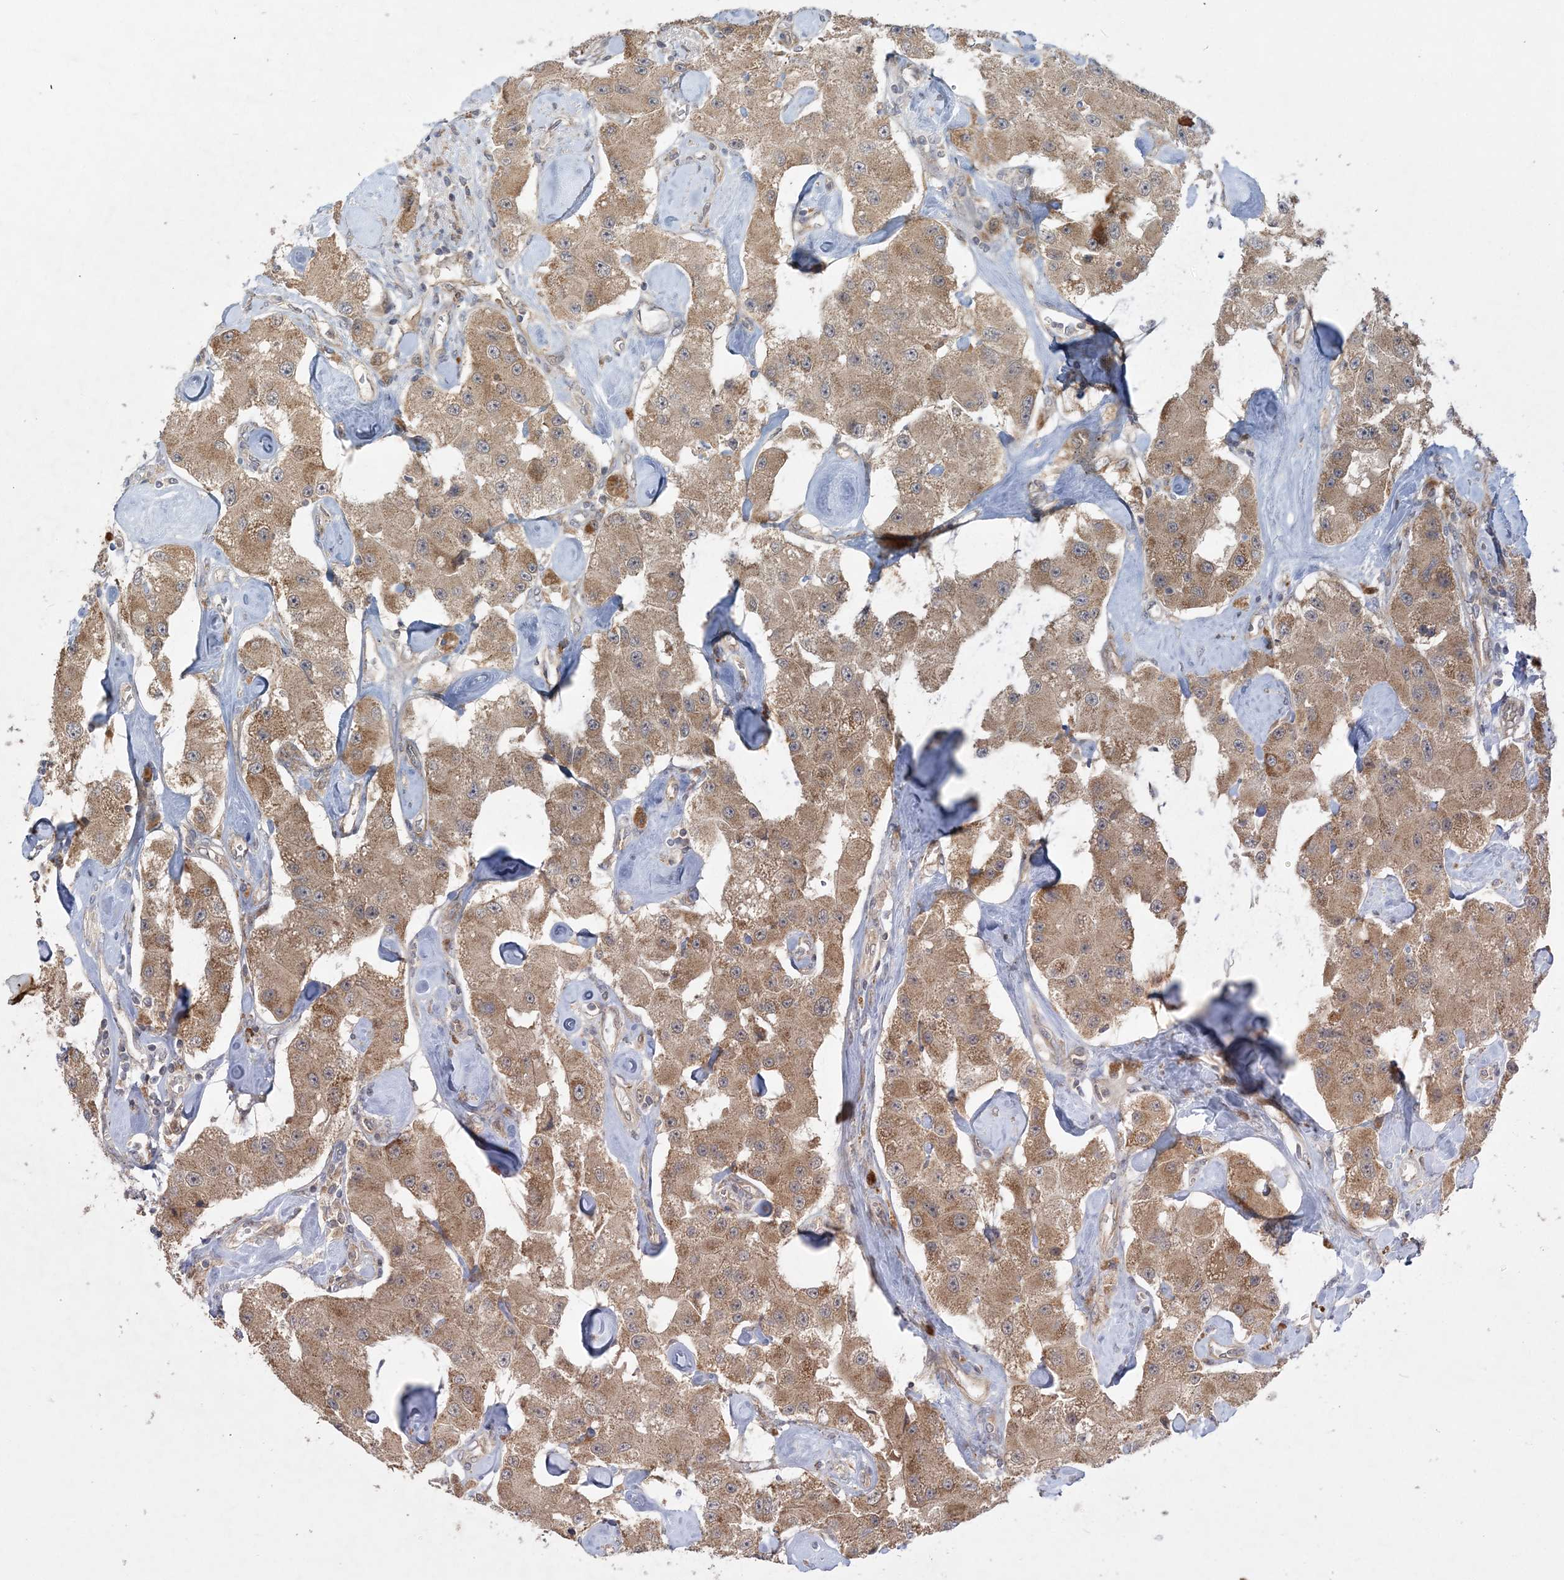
{"staining": {"intensity": "moderate", "quantity": ">75%", "location": "cytoplasmic/membranous"}, "tissue": "carcinoid", "cell_type": "Tumor cells", "image_type": "cancer", "snomed": [{"axis": "morphology", "description": "Carcinoid, malignant, NOS"}, {"axis": "topography", "description": "Pancreas"}], "caption": "This micrograph demonstrates carcinoid stained with immunohistochemistry (IHC) to label a protein in brown. The cytoplasmic/membranous of tumor cells show moderate positivity for the protein. Nuclei are counter-stained blue.", "gene": "MMADHC", "patient": {"sex": "male", "age": 41}}